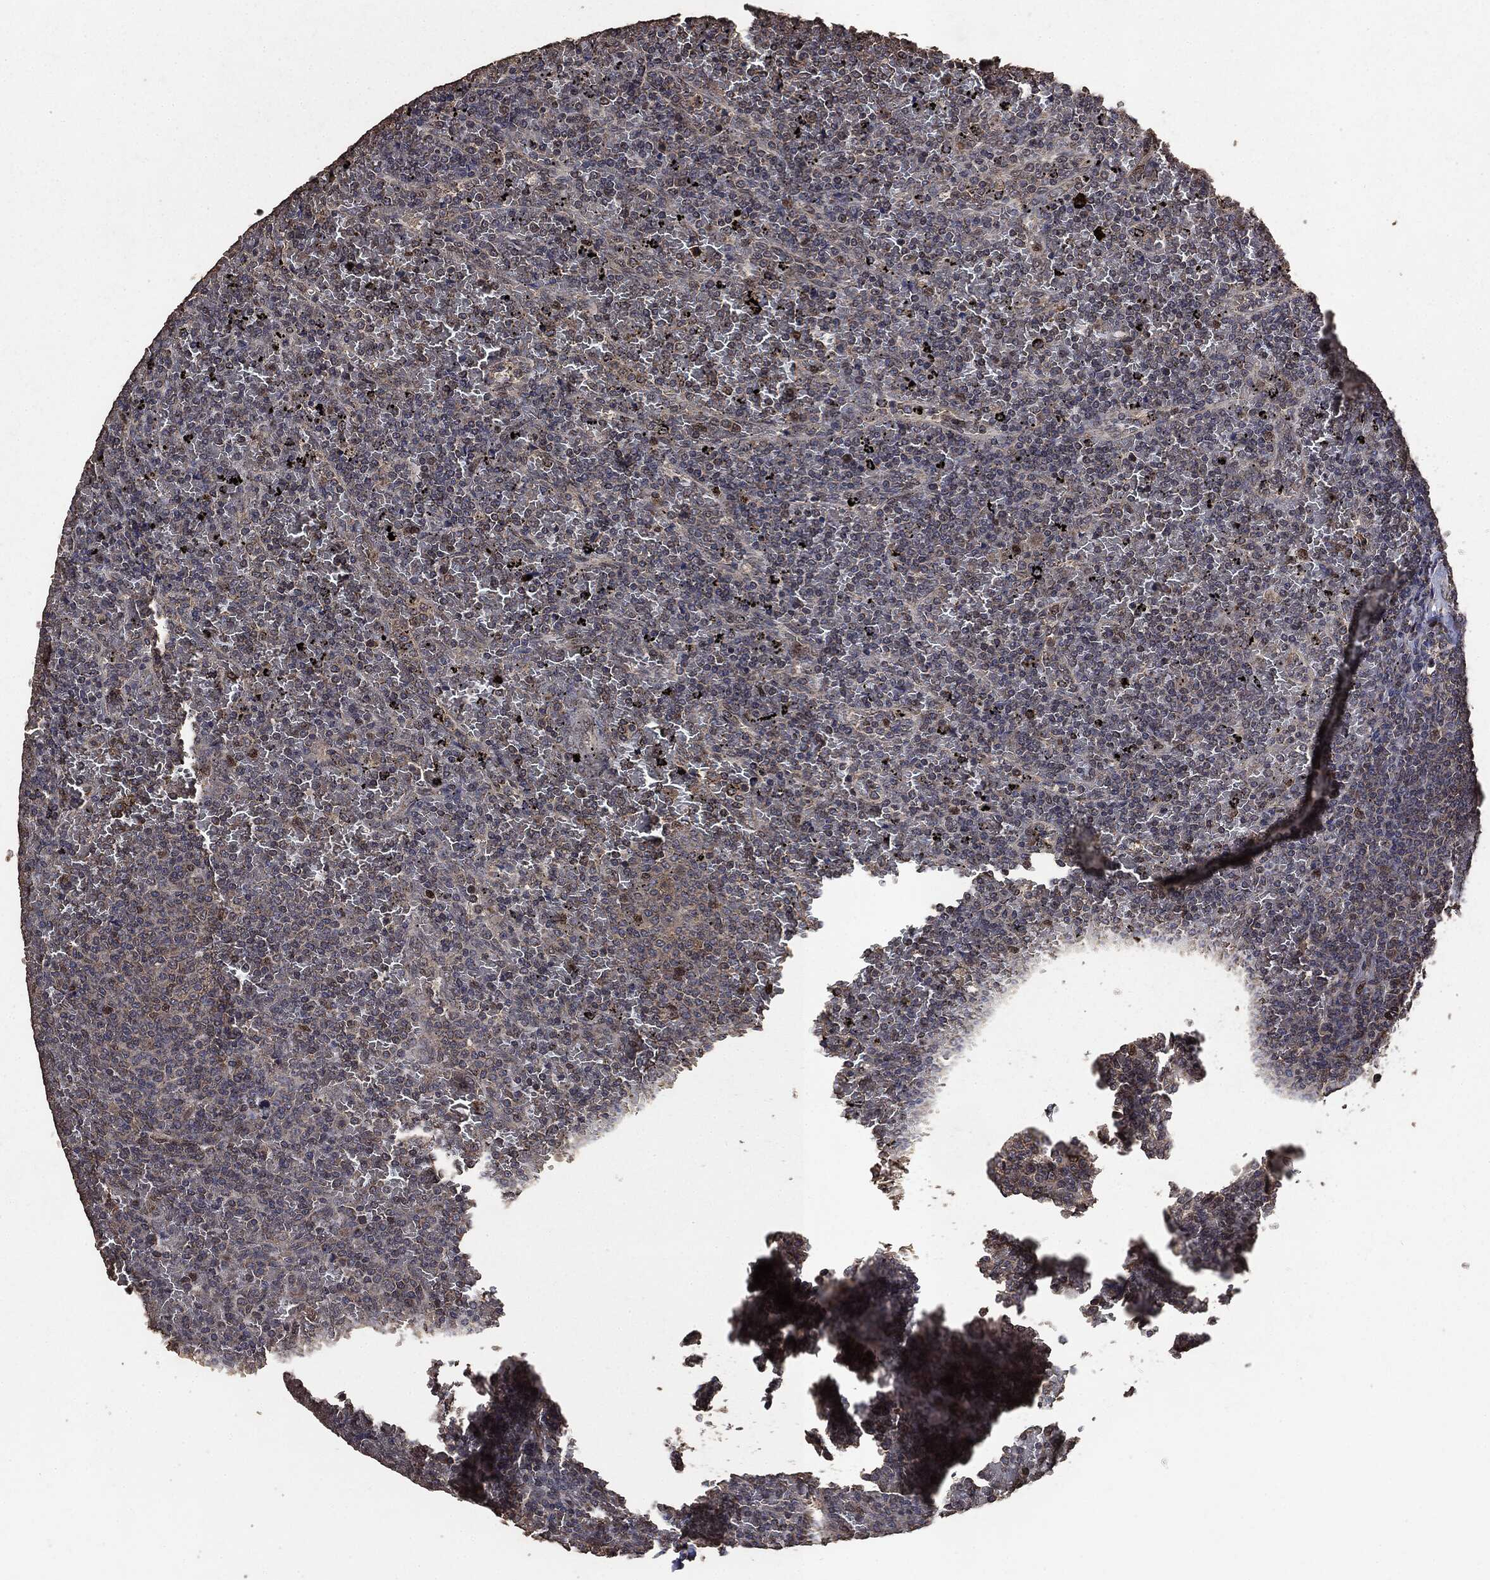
{"staining": {"intensity": "moderate", "quantity": "<25%", "location": "cytoplasmic/membranous,nuclear"}, "tissue": "lymphoma", "cell_type": "Tumor cells", "image_type": "cancer", "snomed": [{"axis": "morphology", "description": "Malignant lymphoma, non-Hodgkin's type, Low grade"}, {"axis": "topography", "description": "Spleen"}], "caption": "Human lymphoma stained with a brown dye demonstrates moderate cytoplasmic/membranous and nuclear positive expression in approximately <25% of tumor cells.", "gene": "PPP6R2", "patient": {"sex": "female", "age": 77}}